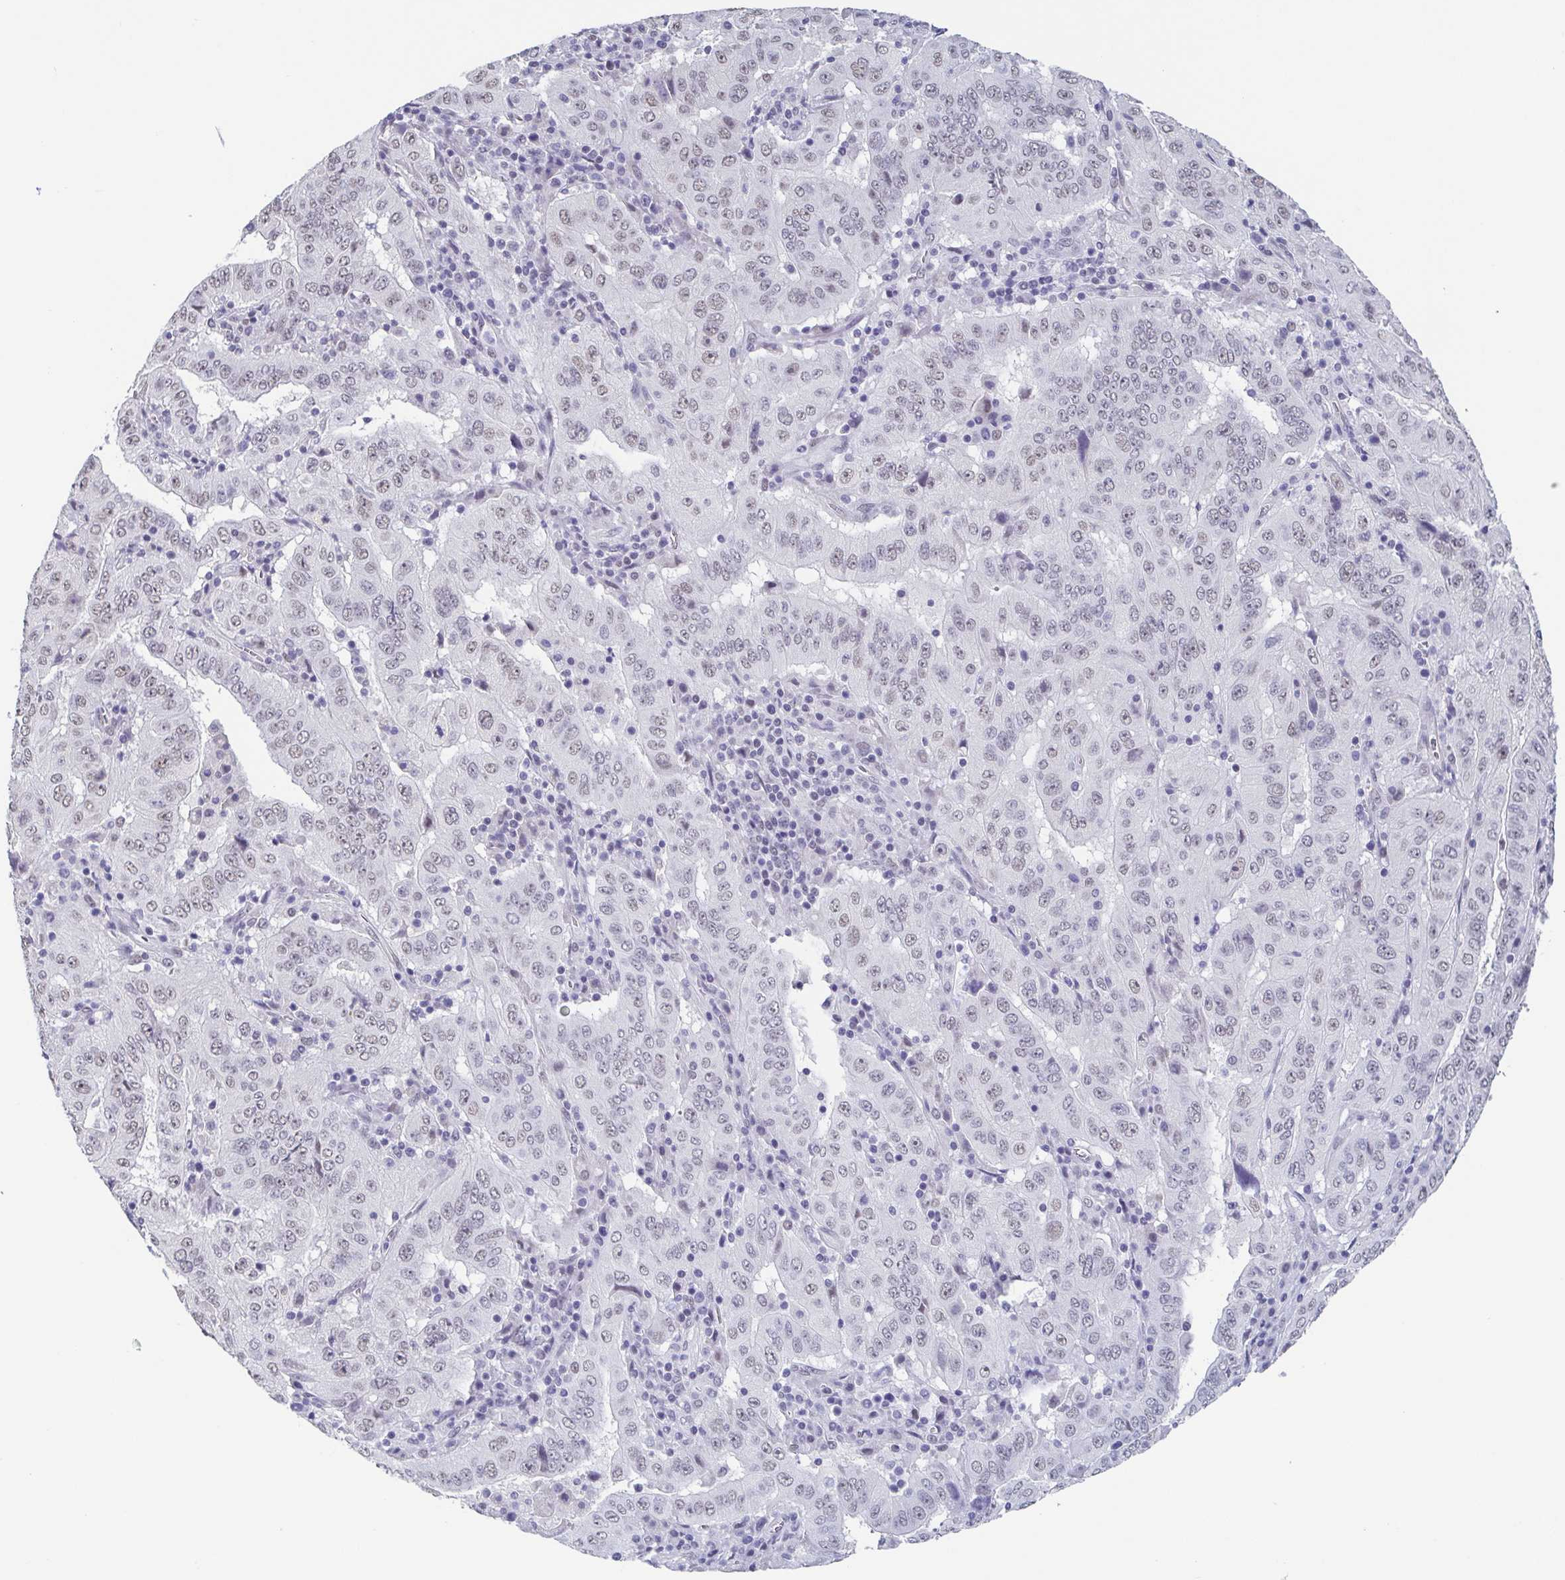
{"staining": {"intensity": "weak", "quantity": "25%-75%", "location": "nuclear"}, "tissue": "pancreatic cancer", "cell_type": "Tumor cells", "image_type": "cancer", "snomed": [{"axis": "morphology", "description": "Adenocarcinoma, NOS"}, {"axis": "topography", "description": "Pancreas"}], "caption": "This histopathology image exhibits adenocarcinoma (pancreatic) stained with immunohistochemistry (IHC) to label a protein in brown. The nuclear of tumor cells show weak positivity for the protein. Nuclei are counter-stained blue.", "gene": "TMEM92", "patient": {"sex": "male", "age": 63}}